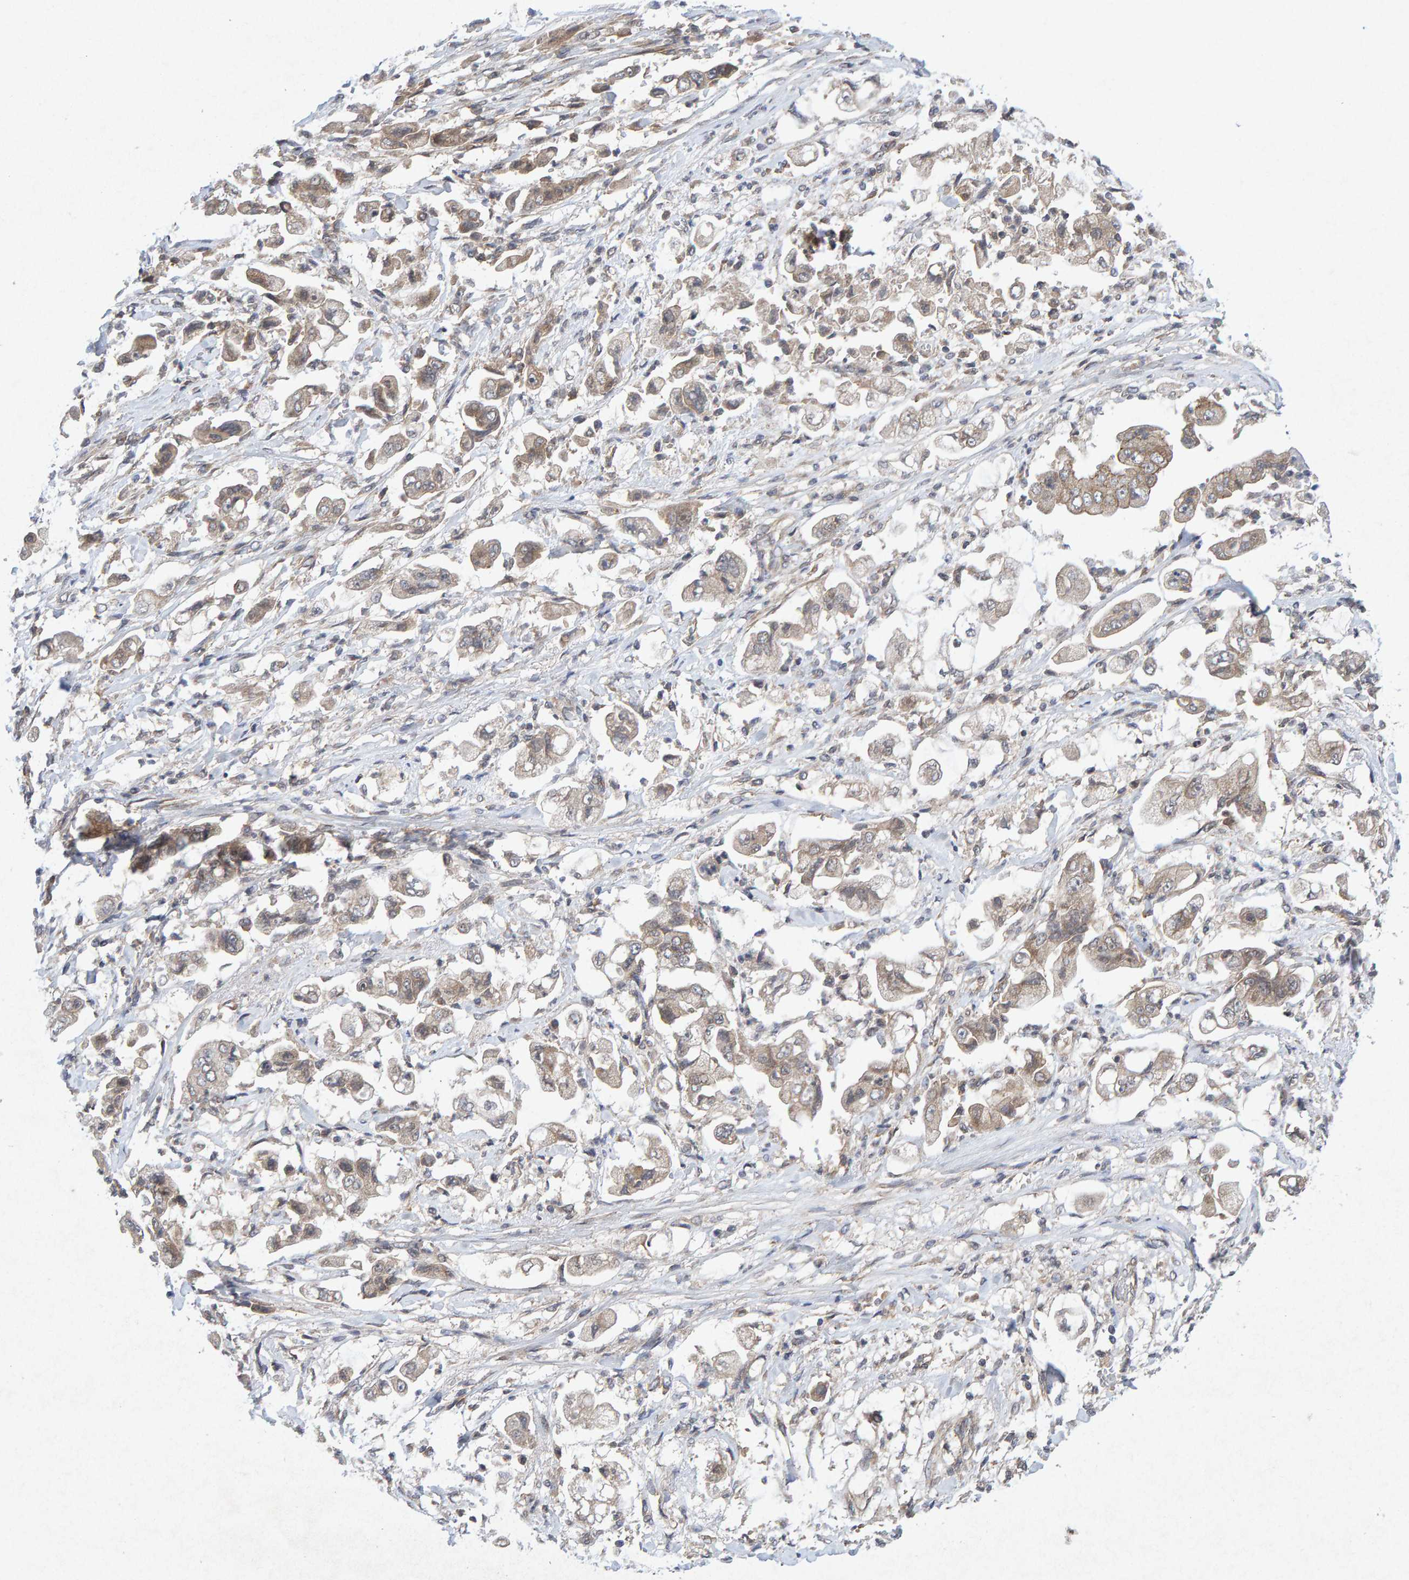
{"staining": {"intensity": "weak", "quantity": ">75%", "location": "cytoplasmic/membranous"}, "tissue": "stomach cancer", "cell_type": "Tumor cells", "image_type": "cancer", "snomed": [{"axis": "morphology", "description": "Adenocarcinoma, NOS"}, {"axis": "topography", "description": "Stomach"}], "caption": "DAB immunohistochemical staining of stomach cancer (adenocarcinoma) shows weak cytoplasmic/membranous protein positivity in about >75% of tumor cells.", "gene": "CDH2", "patient": {"sex": "male", "age": 62}}